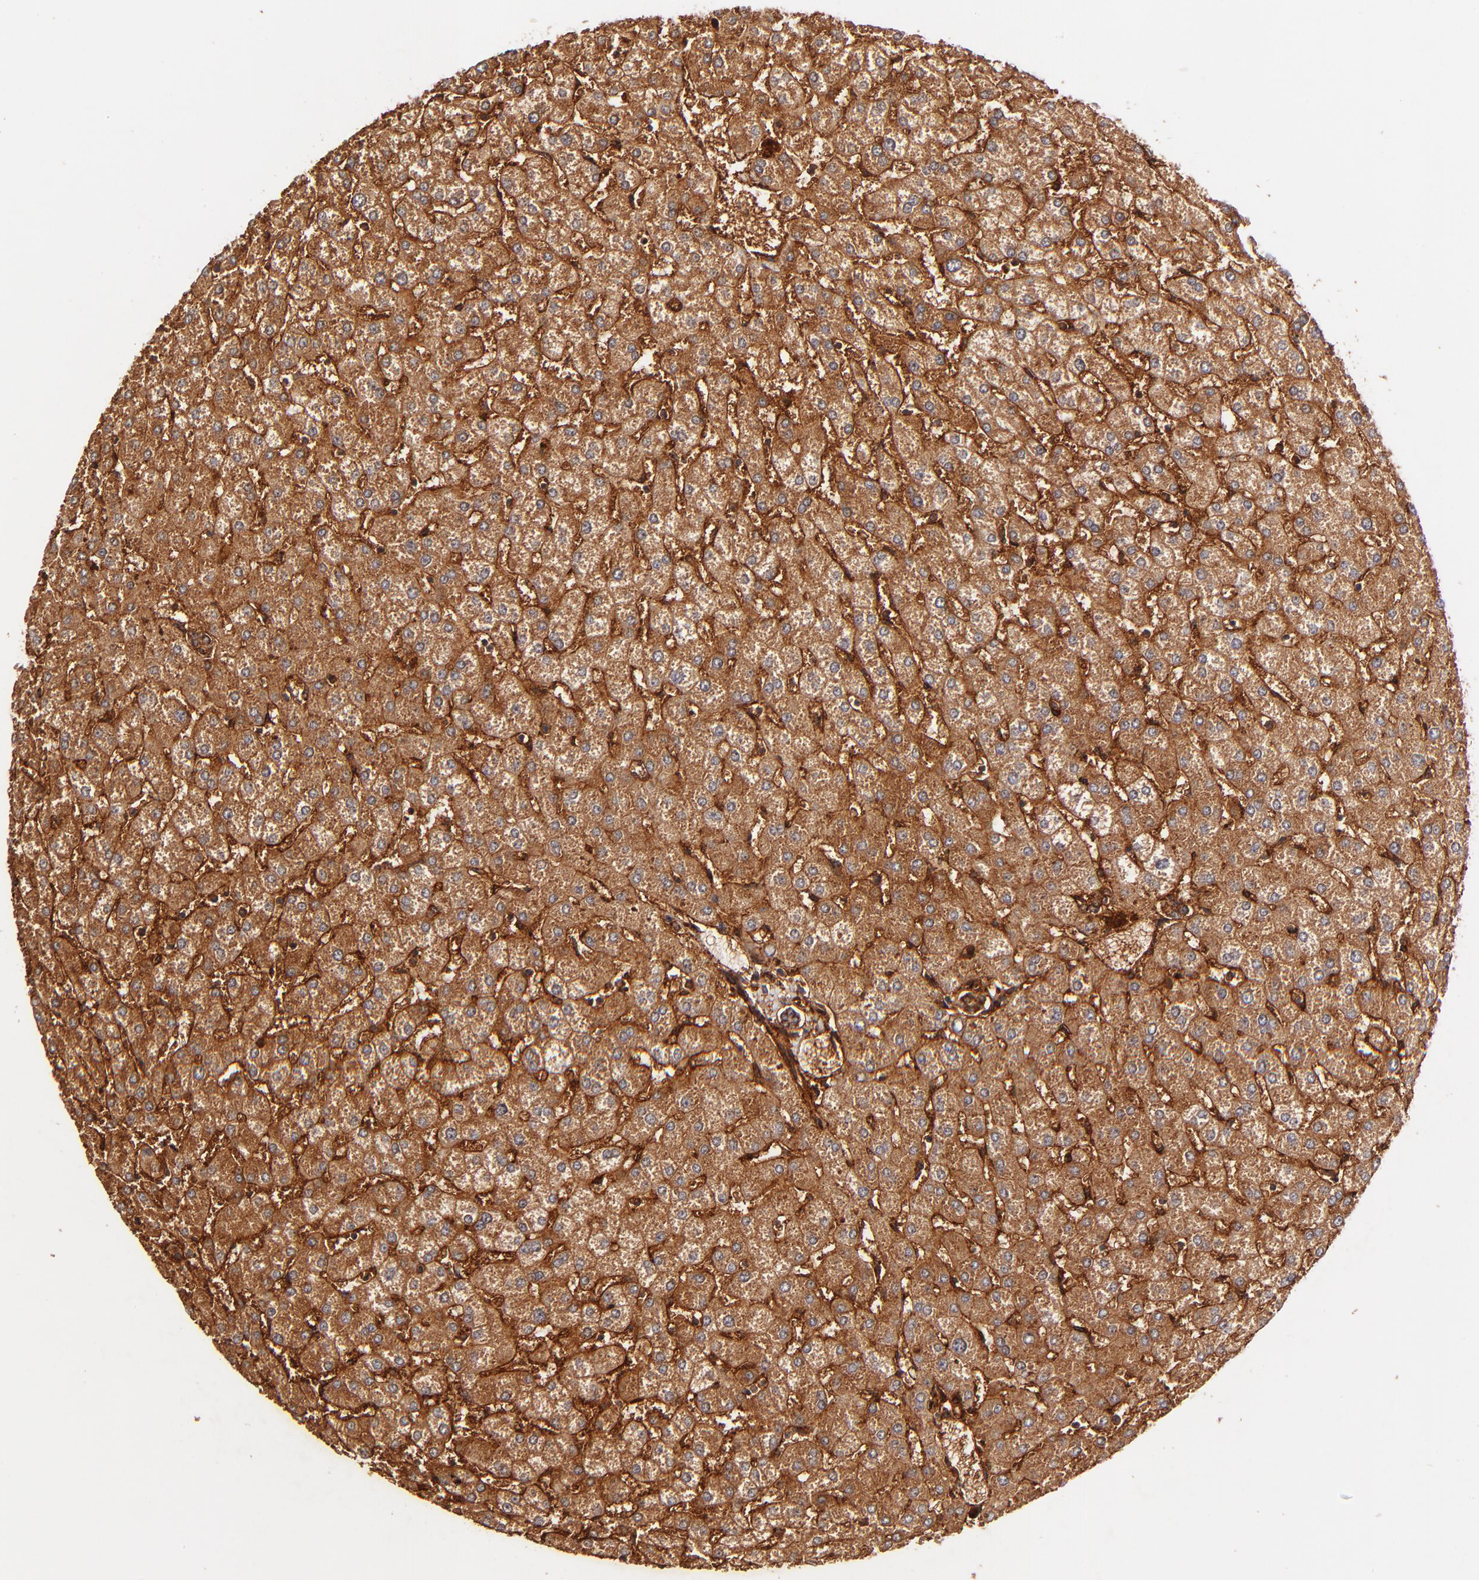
{"staining": {"intensity": "strong", "quantity": ">75%", "location": "cytoplasmic/membranous"}, "tissue": "liver", "cell_type": "Cholangiocytes", "image_type": "normal", "snomed": [{"axis": "morphology", "description": "Normal tissue, NOS"}, {"axis": "topography", "description": "Liver"}], "caption": "IHC histopathology image of normal liver: human liver stained using immunohistochemistry exhibits high levels of strong protein expression localized specifically in the cytoplasmic/membranous of cholangiocytes, appearing as a cytoplasmic/membranous brown color.", "gene": "ITGB1", "patient": {"sex": "female", "age": 32}}